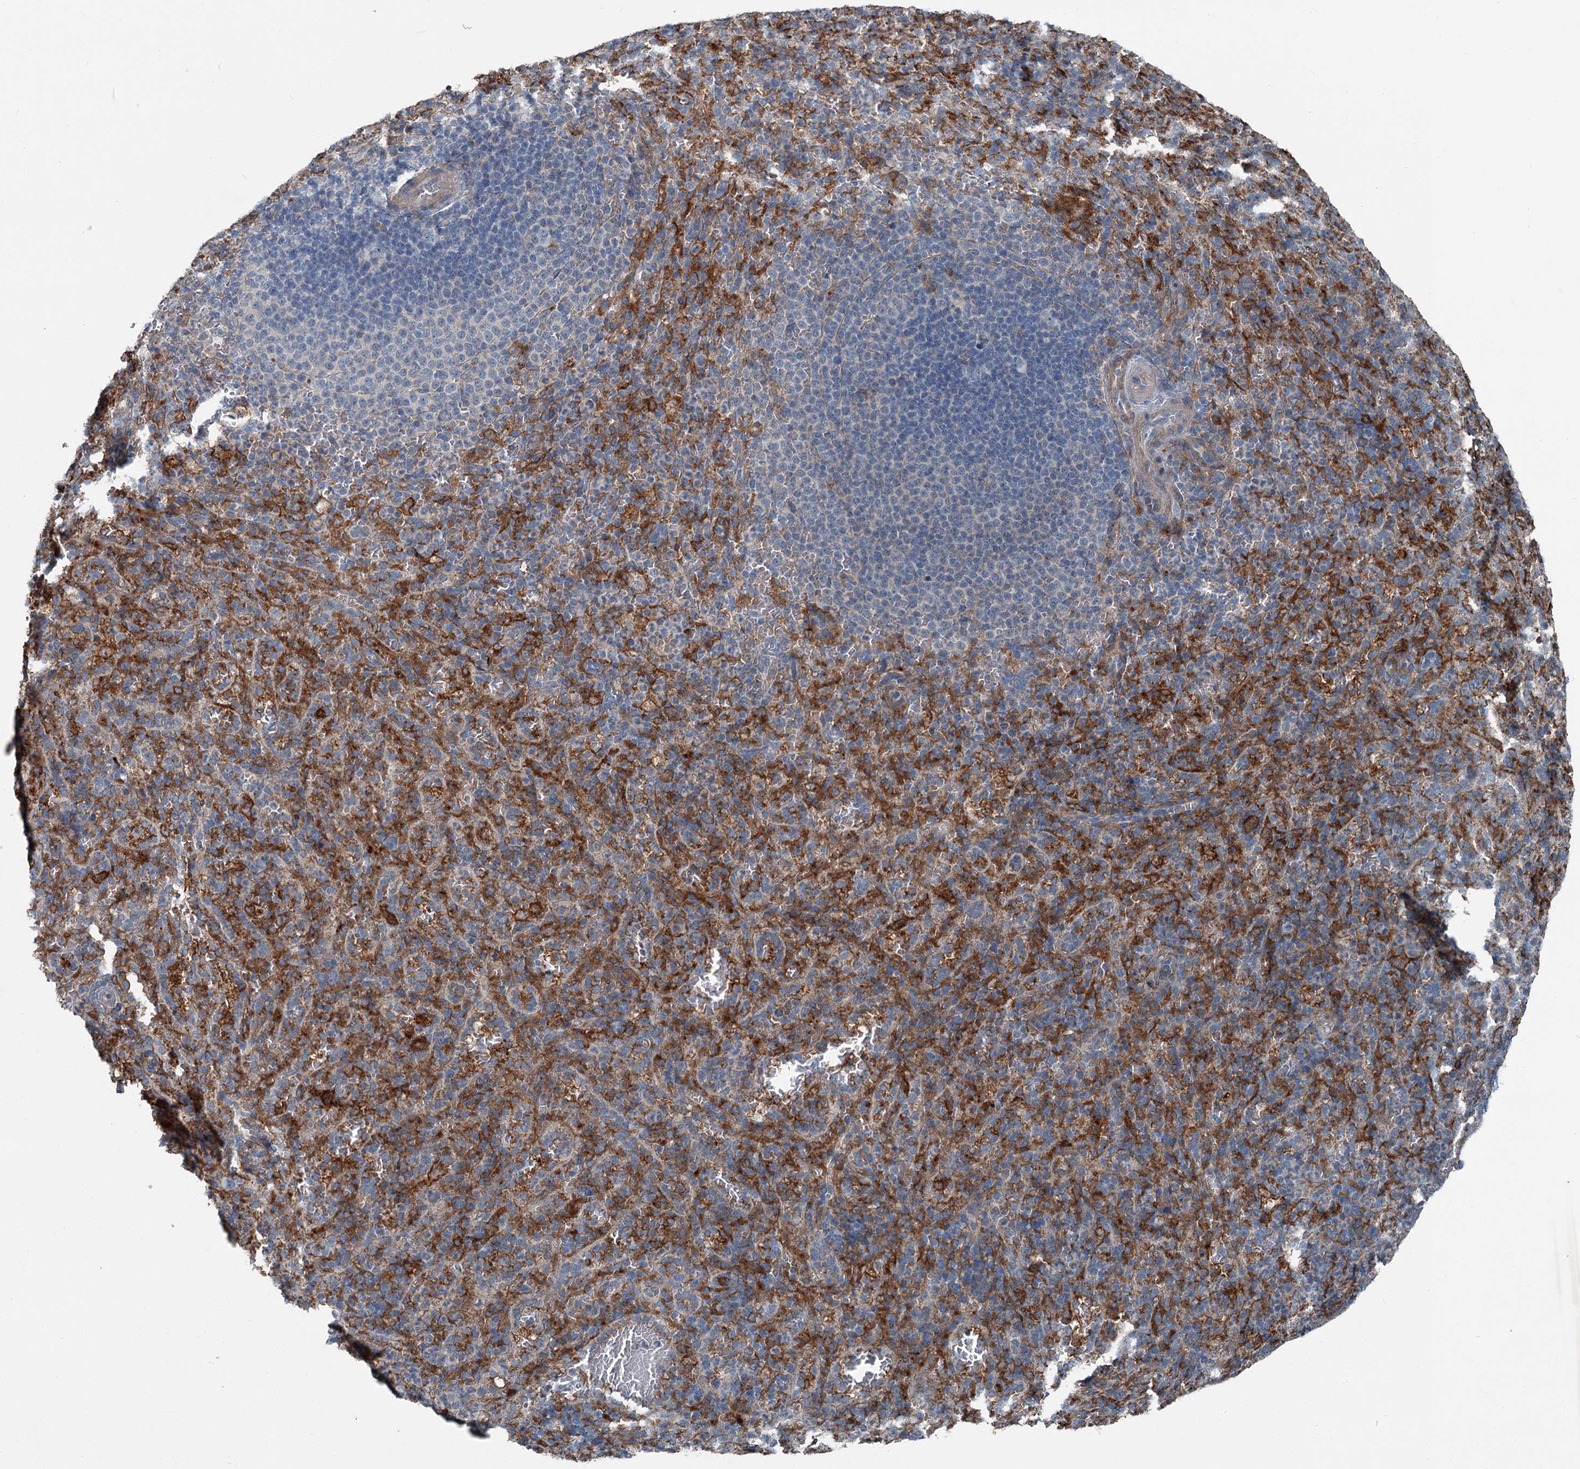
{"staining": {"intensity": "negative", "quantity": "none", "location": "none"}, "tissue": "spleen", "cell_type": "Cells in red pulp", "image_type": "normal", "snomed": [{"axis": "morphology", "description": "Normal tissue, NOS"}, {"axis": "topography", "description": "Spleen"}], "caption": "DAB immunohistochemical staining of normal spleen demonstrates no significant expression in cells in red pulp.", "gene": "AXL", "patient": {"sex": "female", "age": 21}}